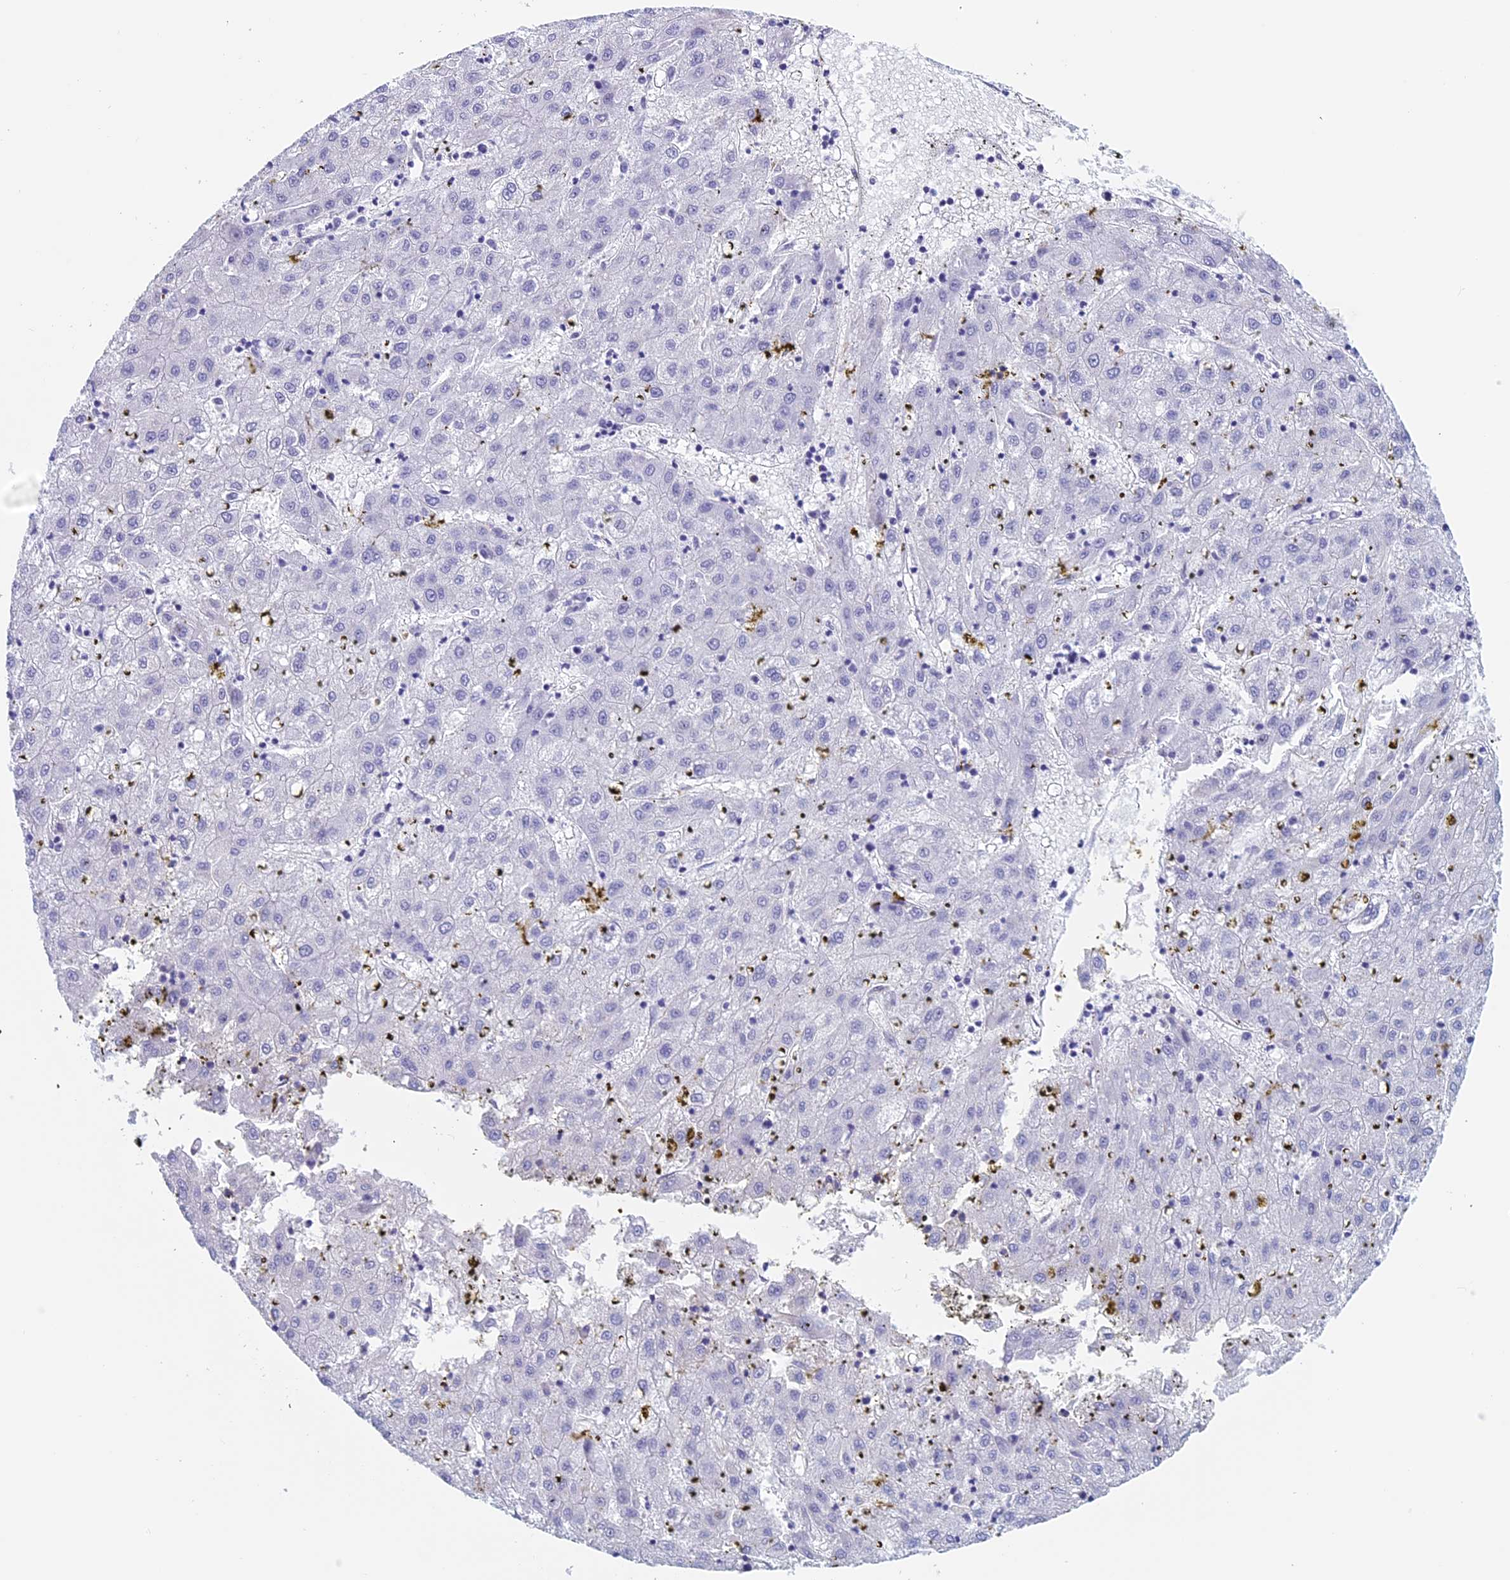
{"staining": {"intensity": "negative", "quantity": "none", "location": "none"}, "tissue": "liver cancer", "cell_type": "Tumor cells", "image_type": "cancer", "snomed": [{"axis": "morphology", "description": "Carcinoma, Hepatocellular, NOS"}, {"axis": "topography", "description": "Liver"}], "caption": "An immunohistochemistry (IHC) histopathology image of hepatocellular carcinoma (liver) is shown. There is no staining in tumor cells of hepatocellular carcinoma (liver).", "gene": "ANGPTL2", "patient": {"sex": "male", "age": 72}}